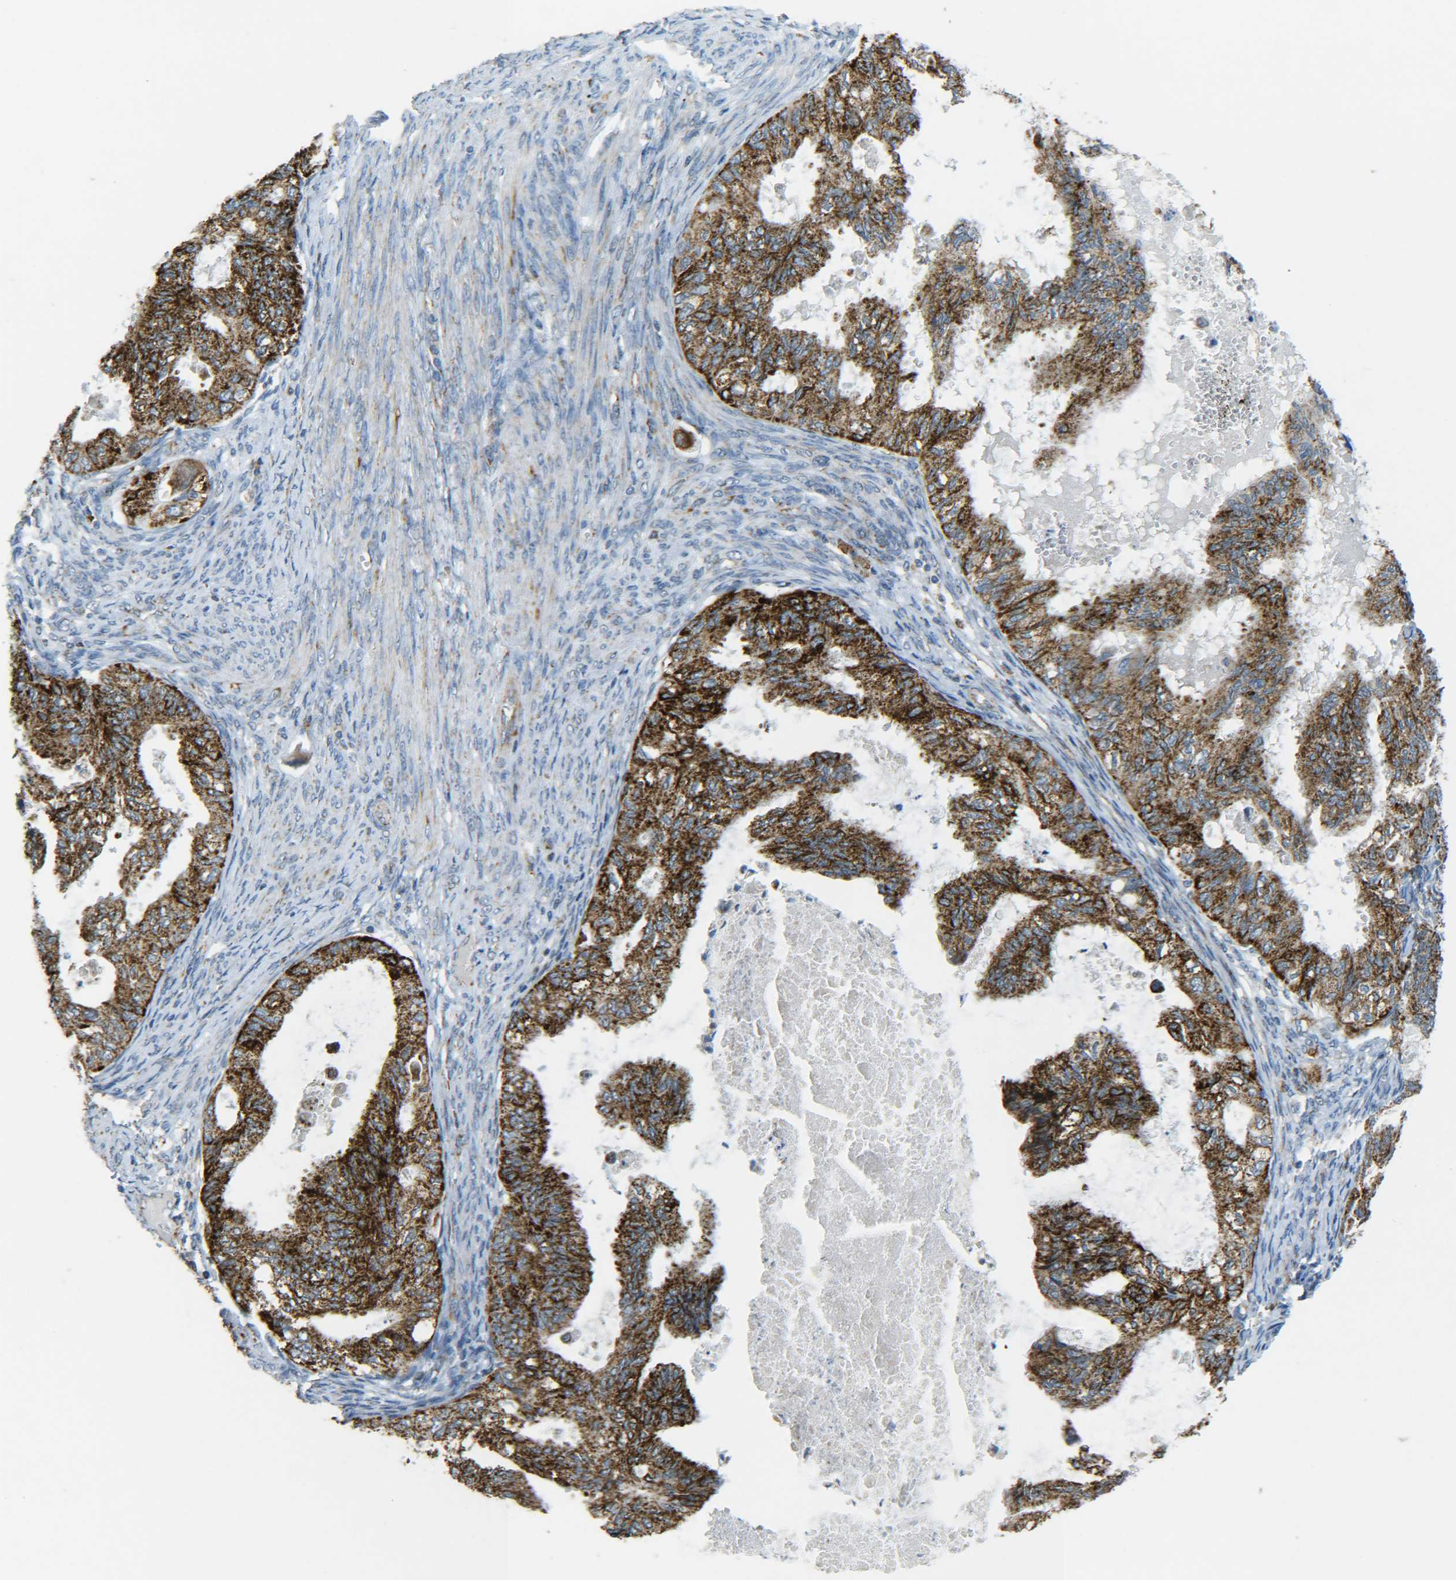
{"staining": {"intensity": "strong", "quantity": ">75%", "location": "cytoplasmic/membranous"}, "tissue": "cervical cancer", "cell_type": "Tumor cells", "image_type": "cancer", "snomed": [{"axis": "morphology", "description": "Normal tissue, NOS"}, {"axis": "morphology", "description": "Adenocarcinoma, NOS"}, {"axis": "topography", "description": "Cervix"}, {"axis": "topography", "description": "Endometrium"}], "caption": "The immunohistochemical stain shows strong cytoplasmic/membranous positivity in tumor cells of cervical cancer tissue.", "gene": "CYB5R1", "patient": {"sex": "female", "age": 86}}